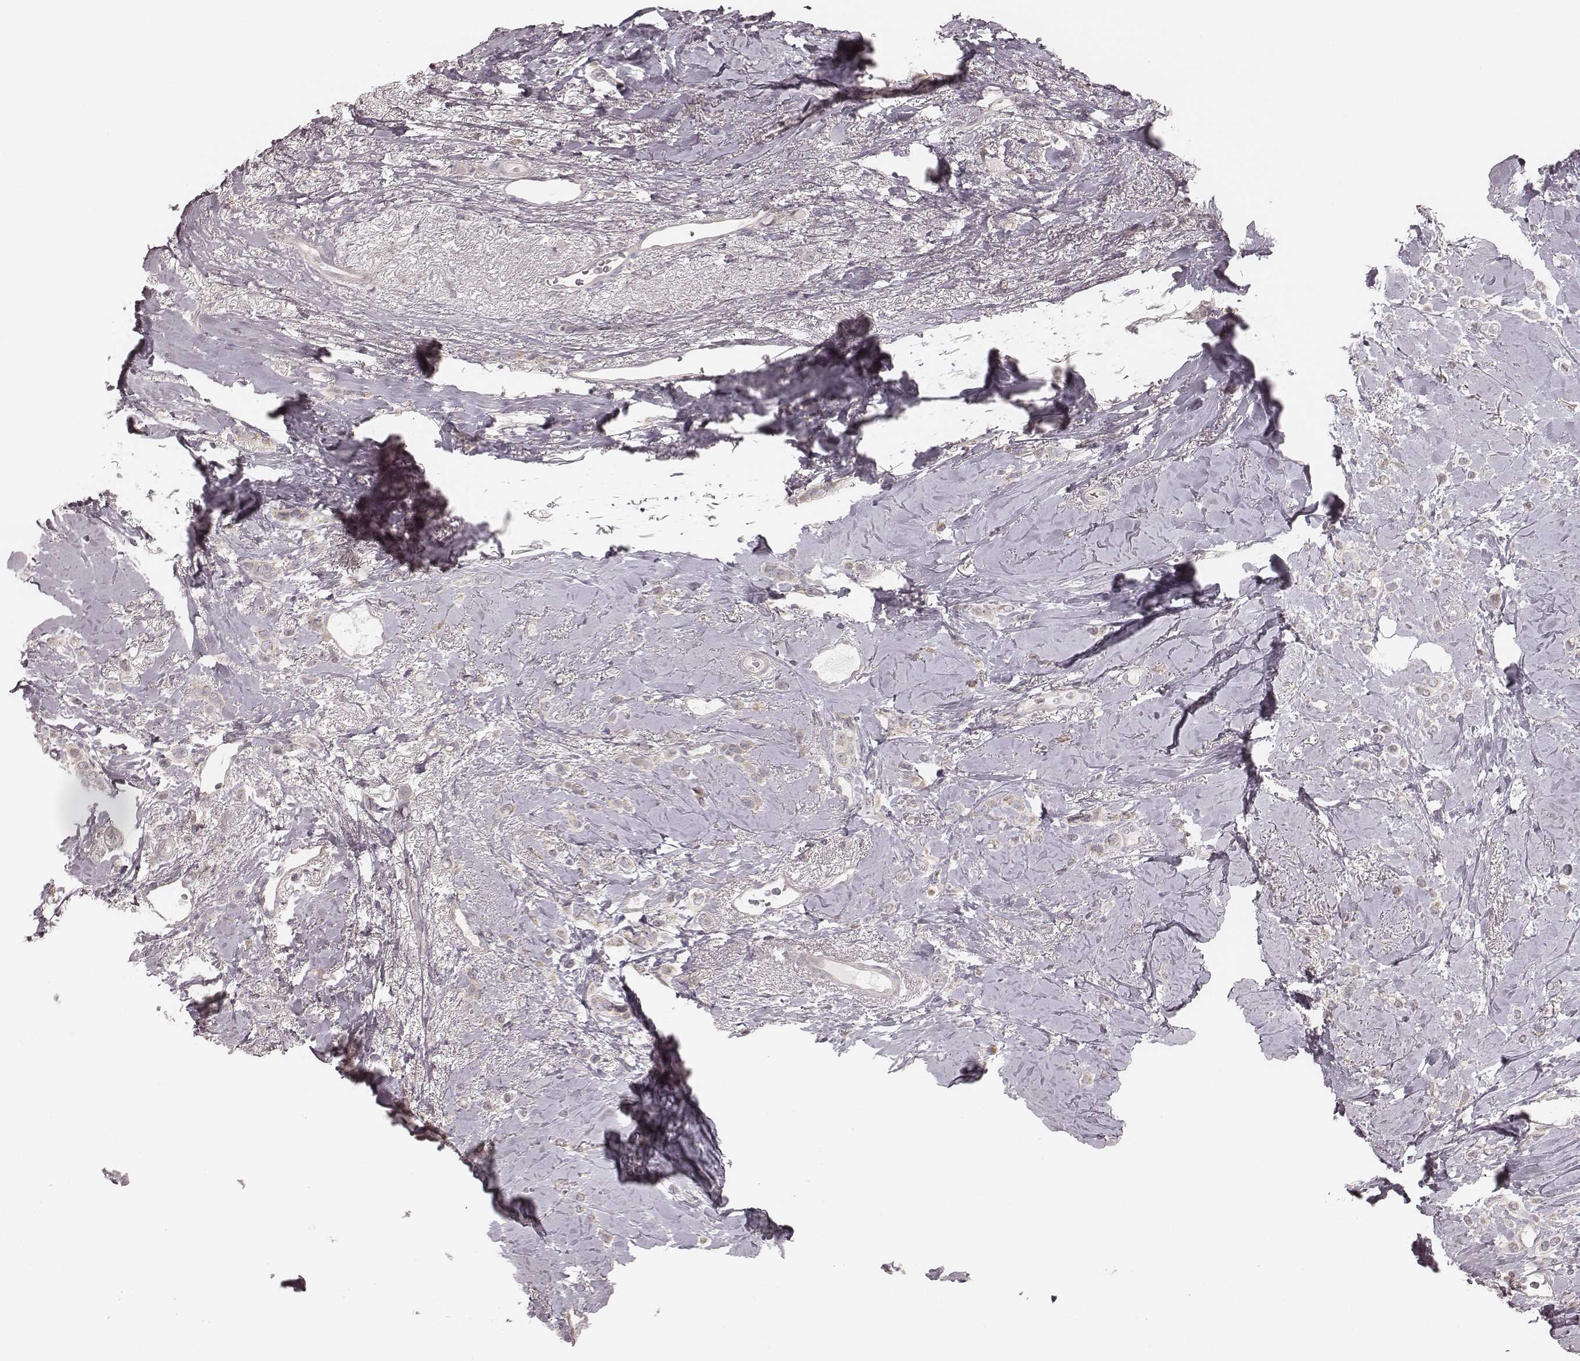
{"staining": {"intensity": "weak", "quantity": ">75%", "location": "cytoplasmic/membranous"}, "tissue": "breast cancer", "cell_type": "Tumor cells", "image_type": "cancer", "snomed": [{"axis": "morphology", "description": "Lobular carcinoma"}, {"axis": "topography", "description": "Breast"}], "caption": "Lobular carcinoma (breast) stained for a protein shows weak cytoplasmic/membranous positivity in tumor cells. The staining is performed using DAB brown chromogen to label protein expression. The nuclei are counter-stained blue using hematoxylin.", "gene": "TDRD5", "patient": {"sex": "female", "age": 66}}